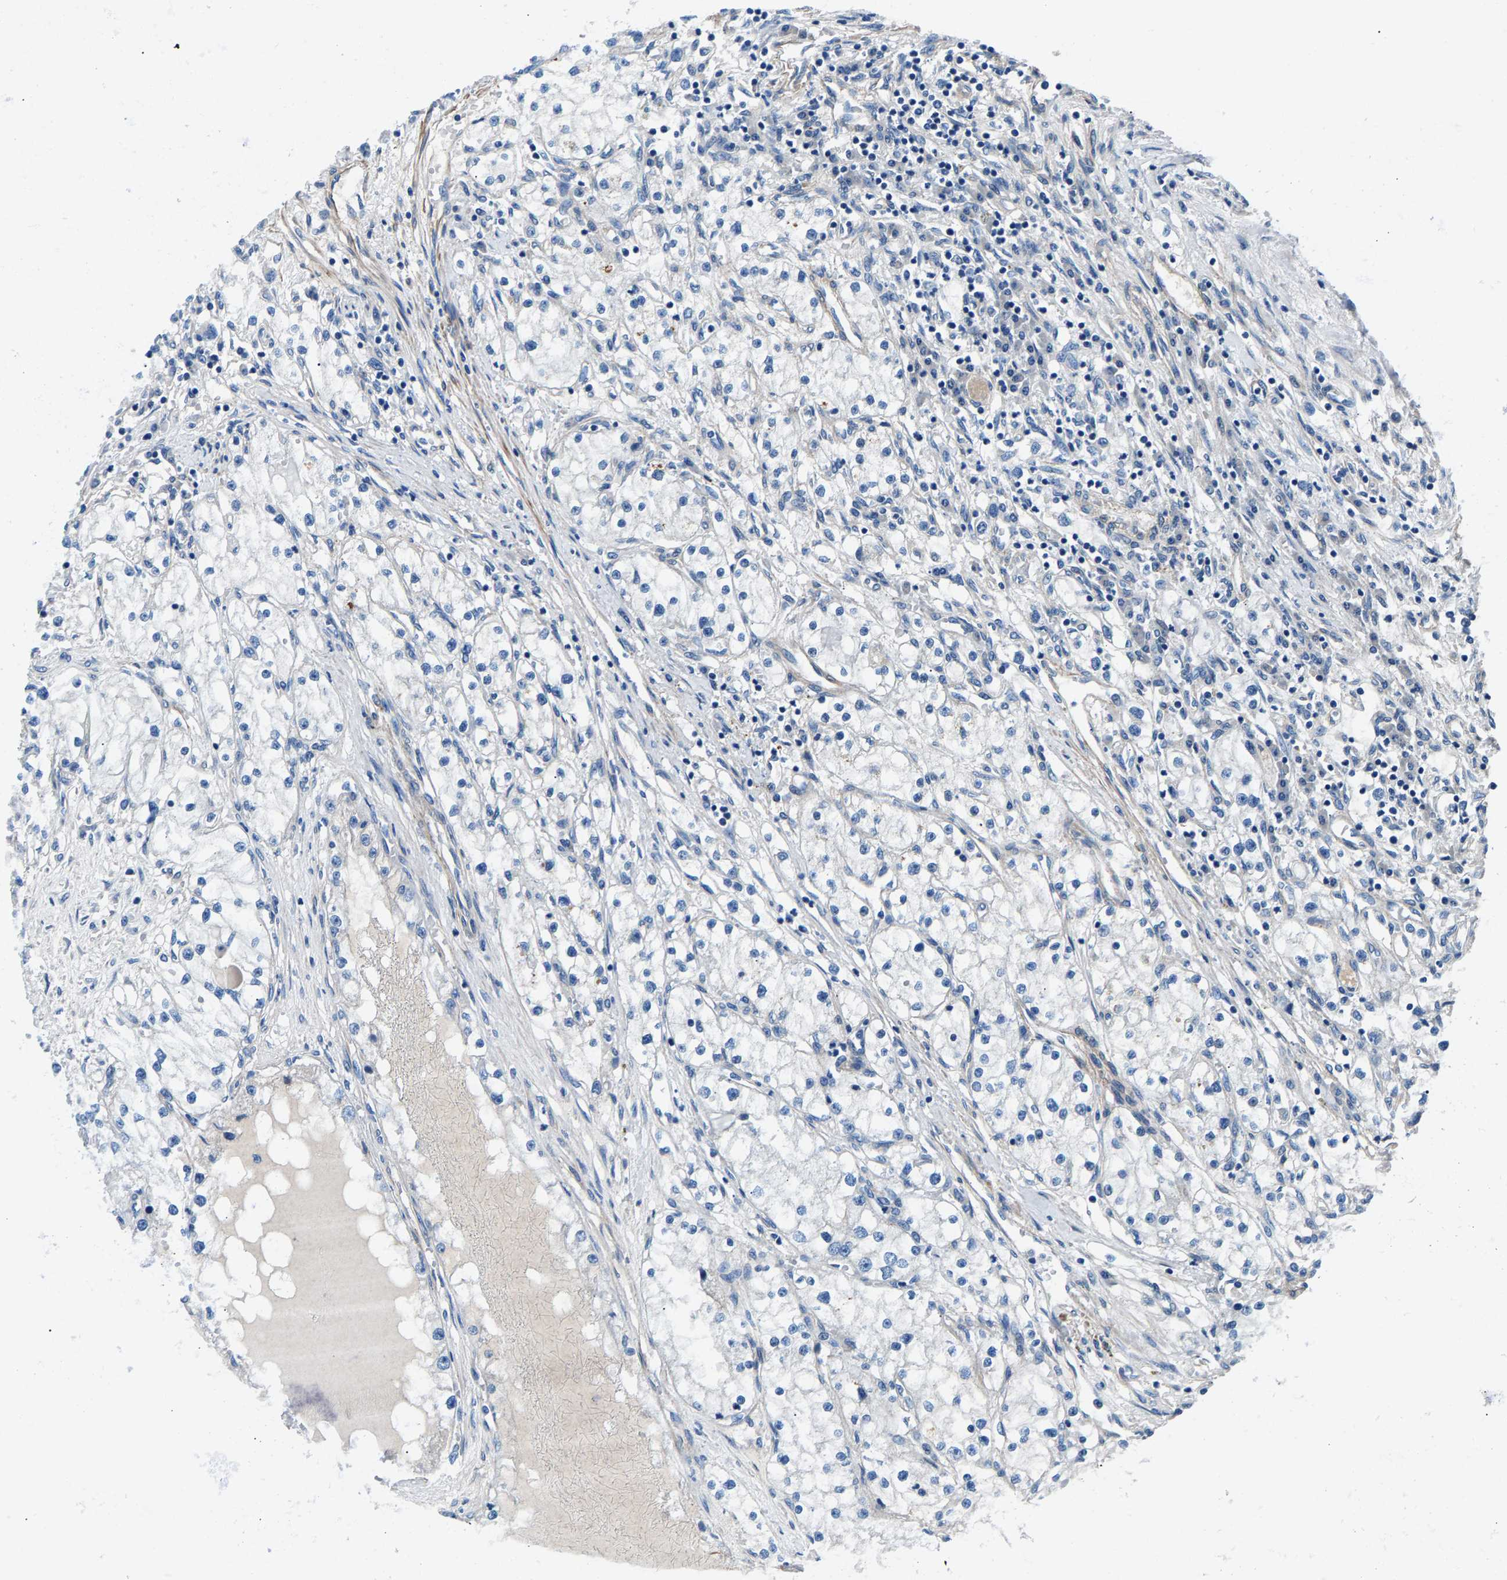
{"staining": {"intensity": "negative", "quantity": "none", "location": "none"}, "tissue": "renal cancer", "cell_type": "Tumor cells", "image_type": "cancer", "snomed": [{"axis": "morphology", "description": "Adenocarcinoma, NOS"}, {"axis": "topography", "description": "Kidney"}], "caption": "Immunohistochemistry (IHC) of human renal cancer (adenocarcinoma) shows no positivity in tumor cells.", "gene": "CDRT4", "patient": {"sex": "male", "age": 68}}